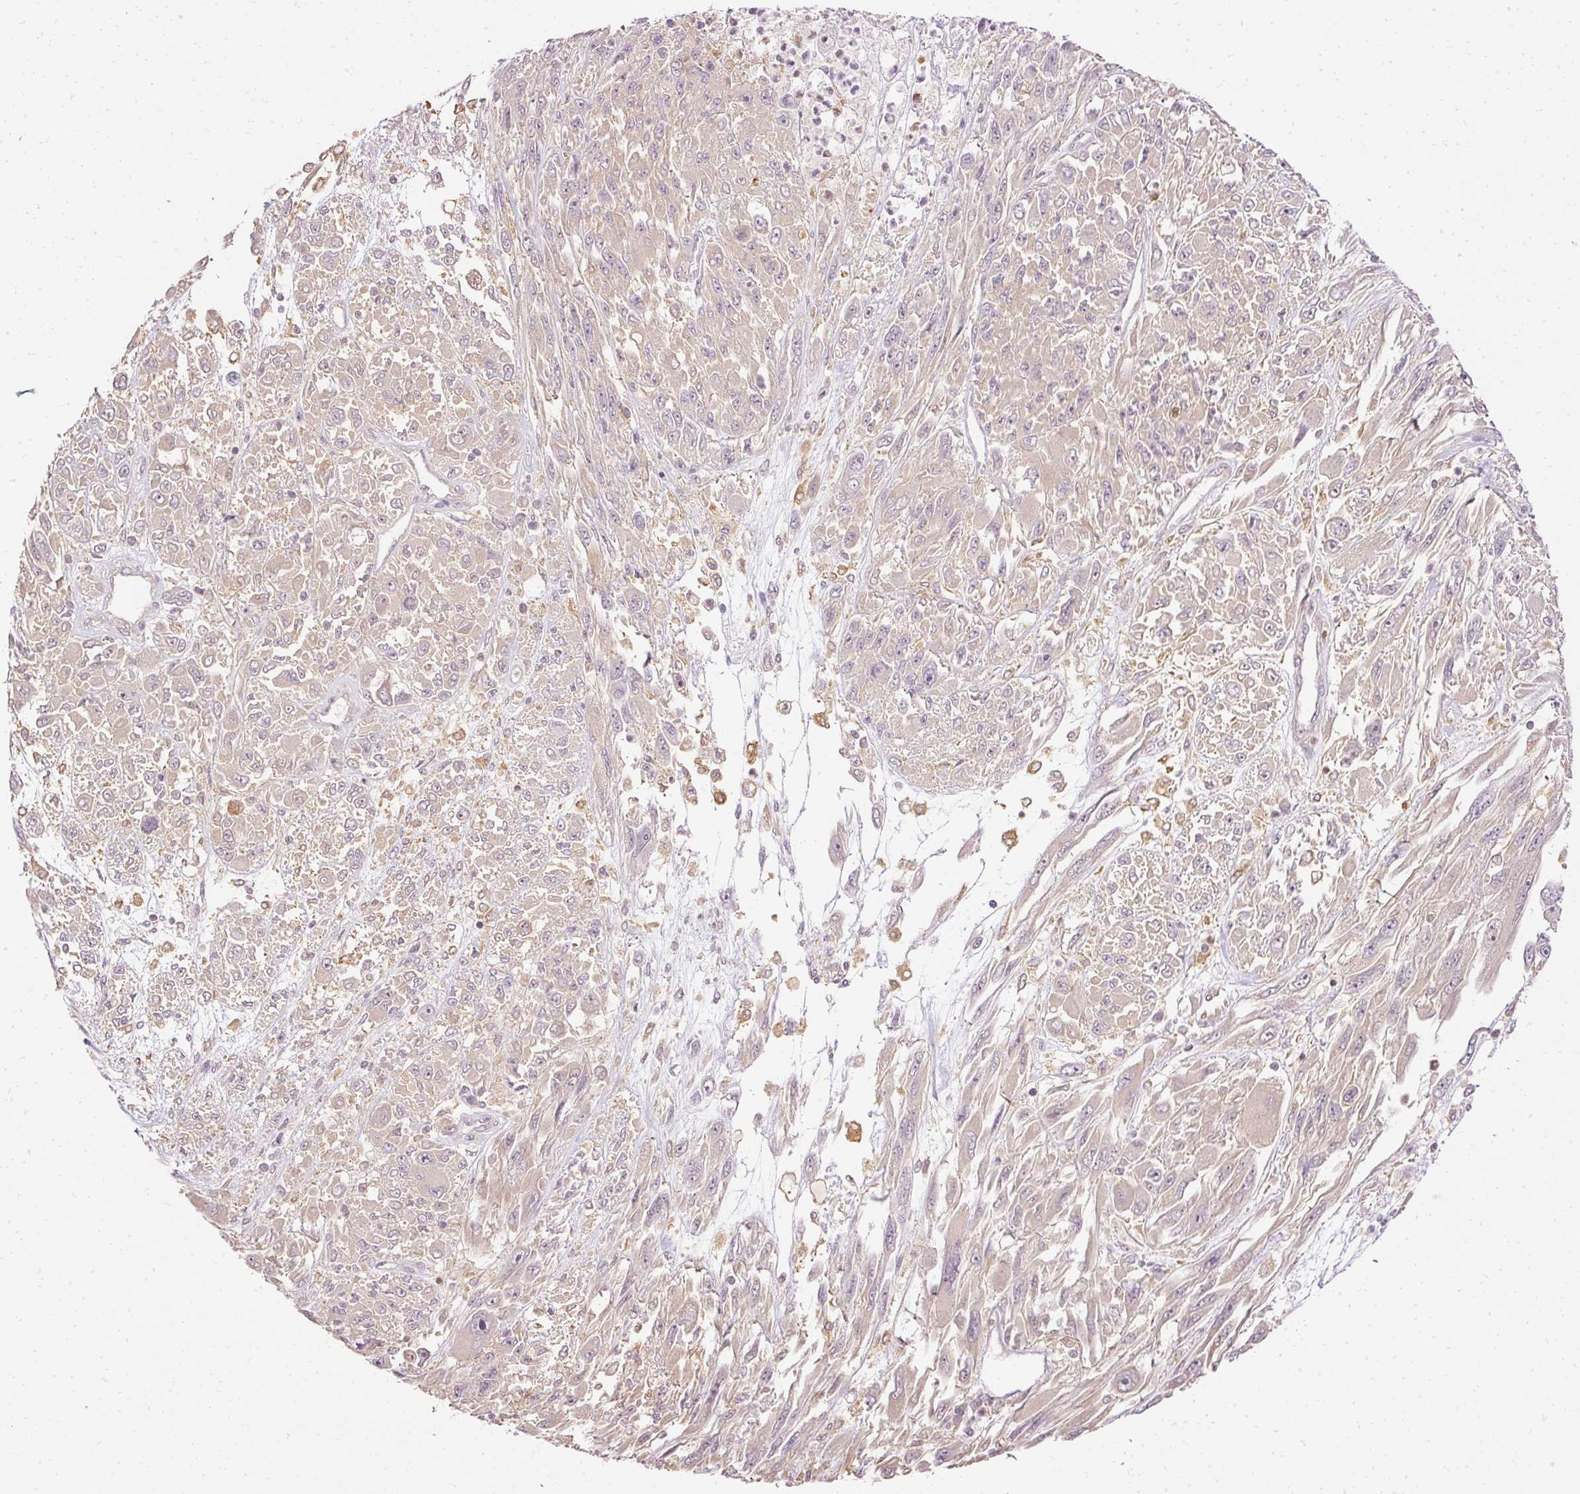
{"staining": {"intensity": "negative", "quantity": "none", "location": "none"}, "tissue": "melanoma", "cell_type": "Tumor cells", "image_type": "cancer", "snomed": [{"axis": "morphology", "description": "Malignant melanoma, NOS"}, {"axis": "topography", "description": "Skin"}], "caption": "Photomicrograph shows no protein expression in tumor cells of melanoma tissue.", "gene": "ARMH3", "patient": {"sex": "female", "age": 91}}